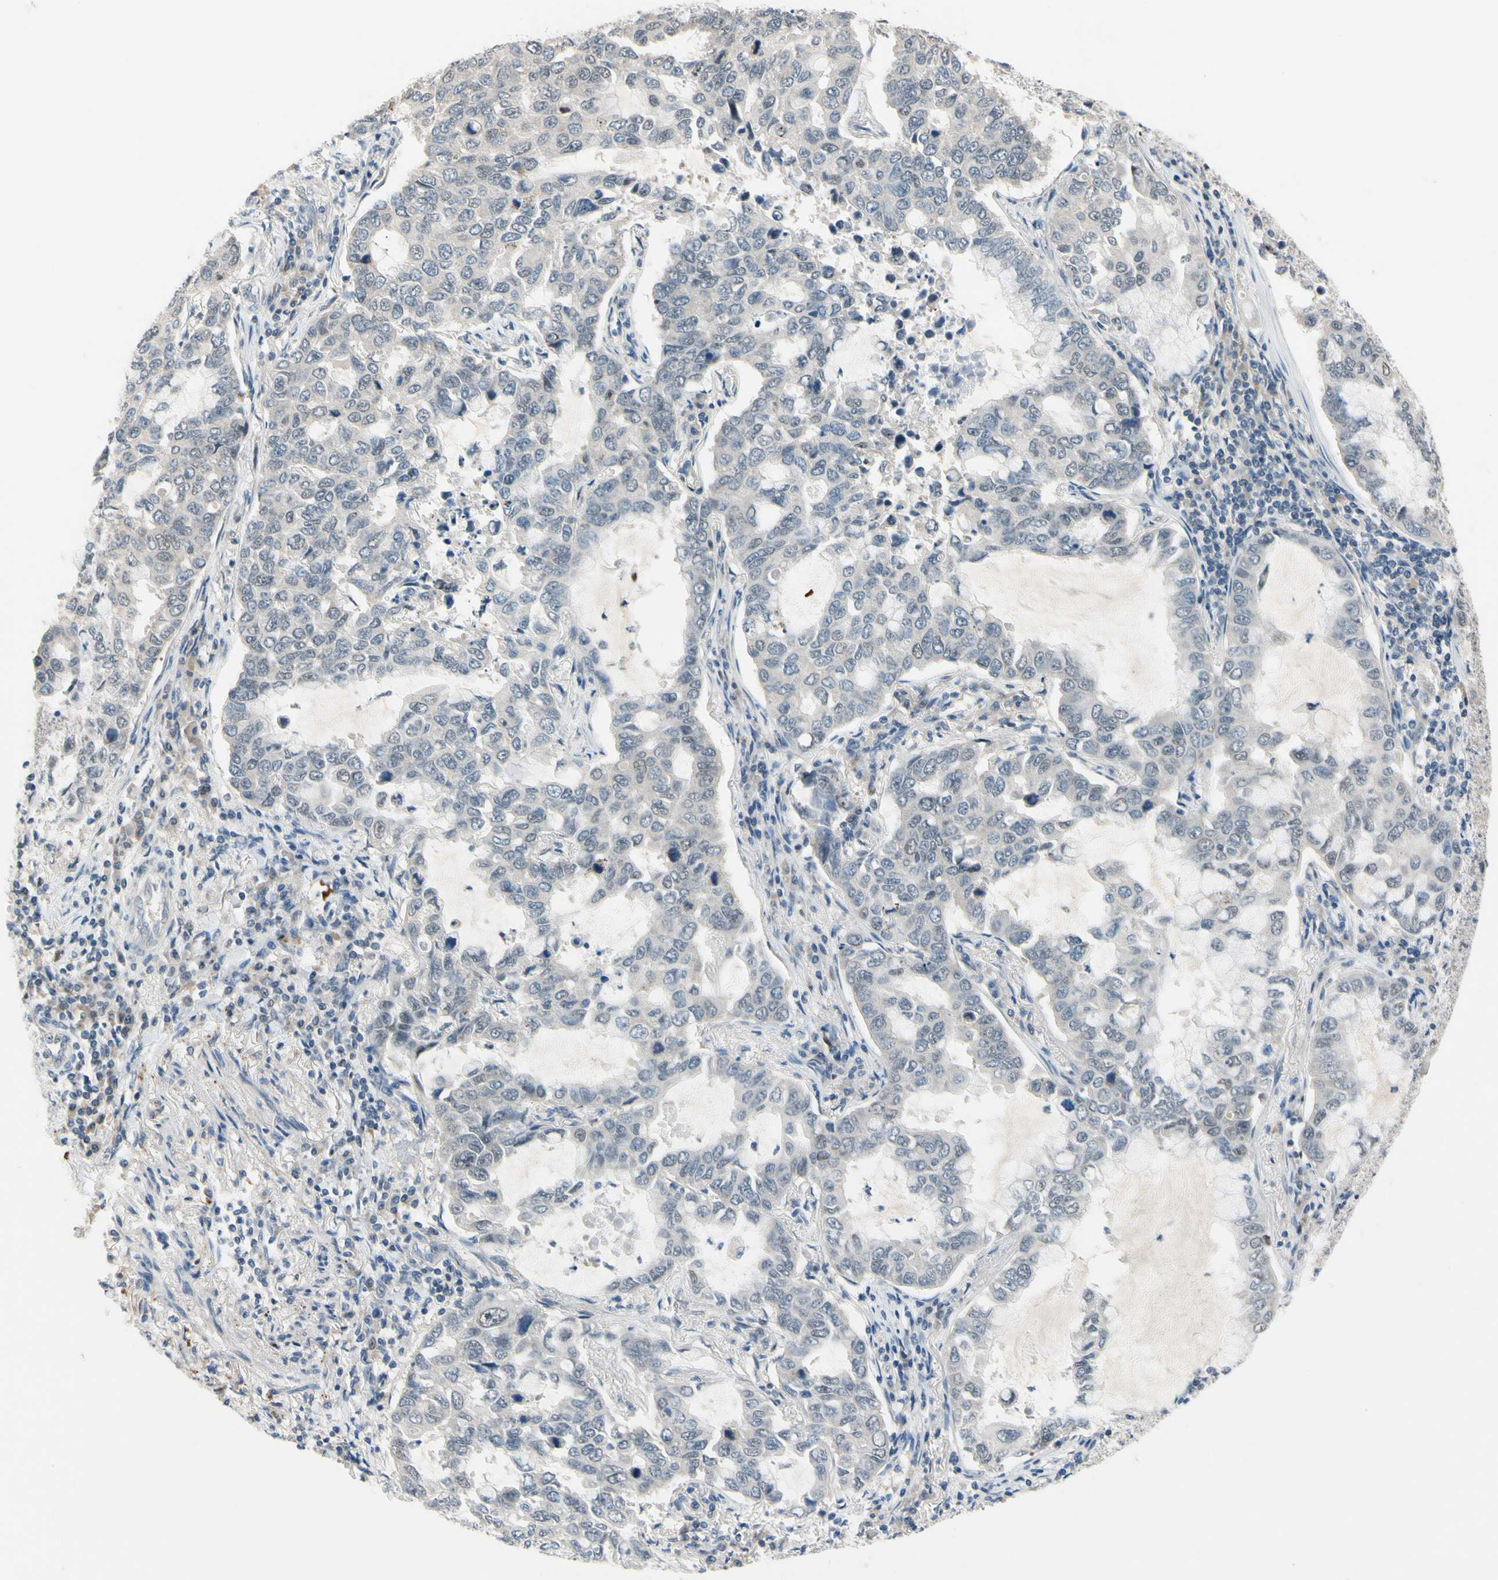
{"staining": {"intensity": "negative", "quantity": "none", "location": "none"}, "tissue": "lung cancer", "cell_type": "Tumor cells", "image_type": "cancer", "snomed": [{"axis": "morphology", "description": "Adenocarcinoma, NOS"}, {"axis": "topography", "description": "Lung"}], "caption": "Adenocarcinoma (lung) was stained to show a protein in brown. There is no significant positivity in tumor cells.", "gene": "SLC27A6", "patient": {"sex": "male", "age": 64}}